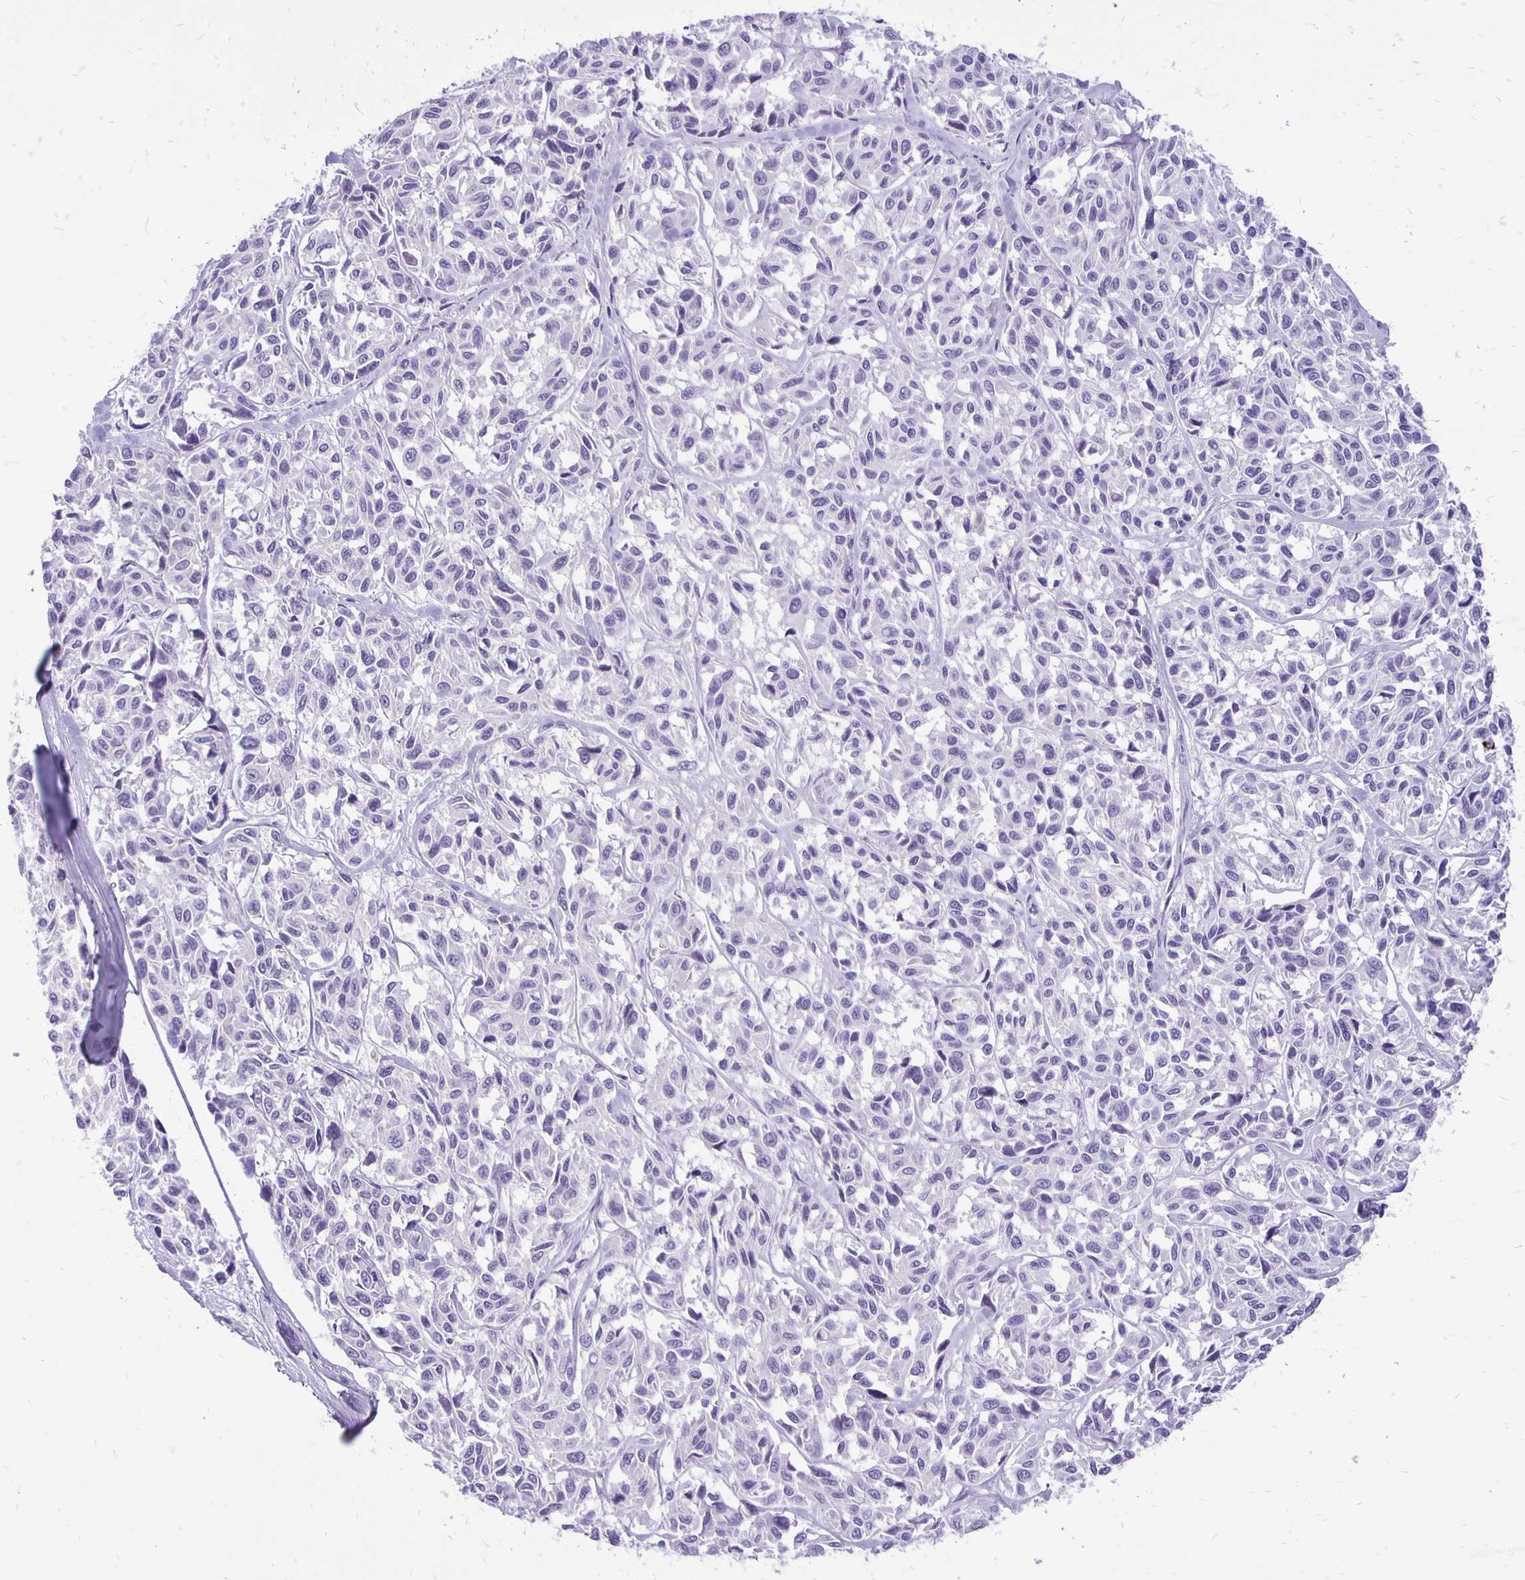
{"staining": {"intensity": "negative", "quantity": "none", "location": "none"}, "tissue": "melanoma", "cell_type": "Tumor cells", "image_type": "cancer", "snomed": [{"axis": "morphology", "description": "Malignant melanoma, NOS"}, {"axis": "topography", "description": "Skin"}], "caption": "This is an IHC micrograph of human melanoma. There is no staining in tumor cells.", "gene": "ANKRD45", "patient": {"sex": "female", "age": 66}}